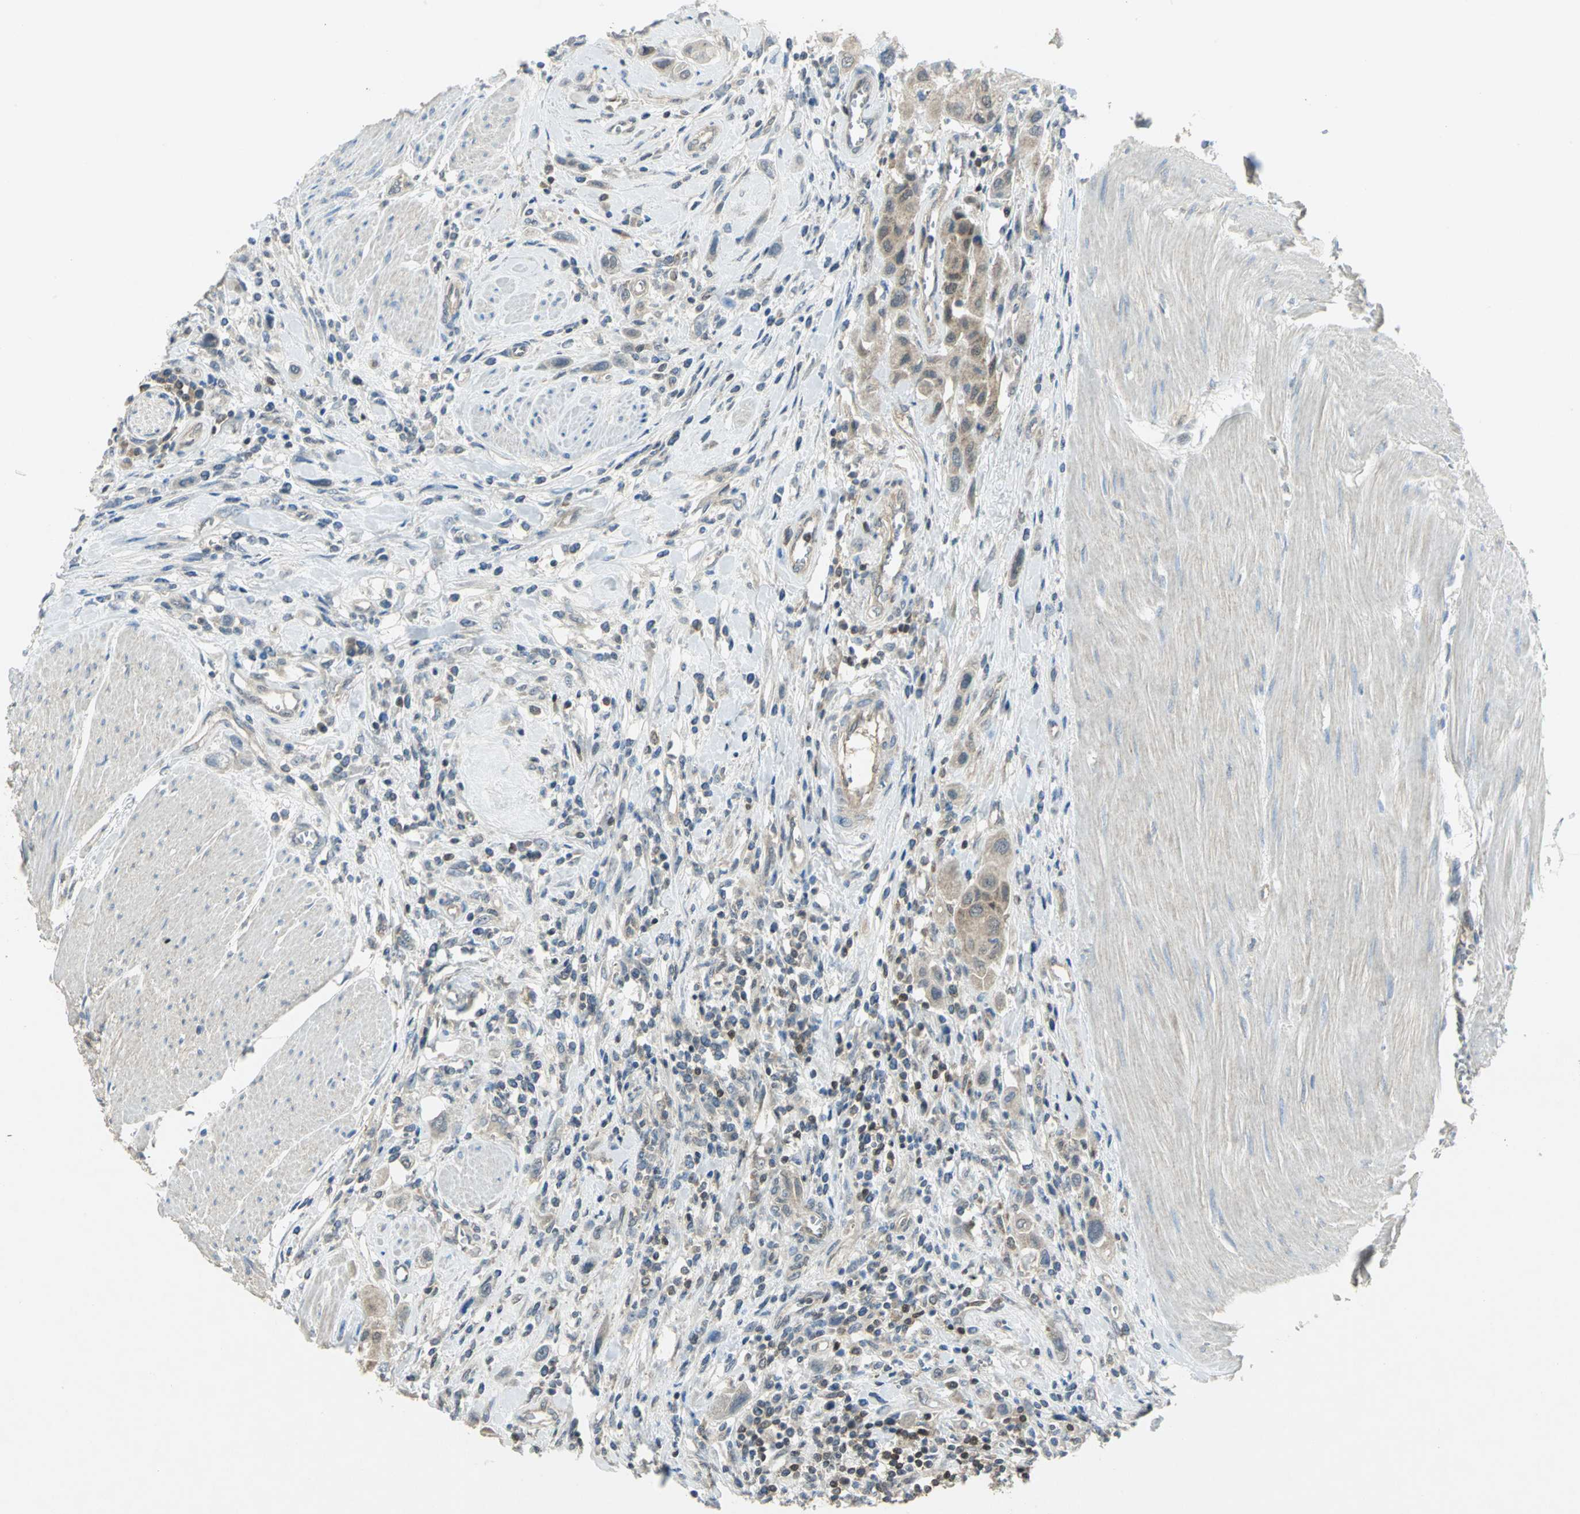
{"staining": {"intensity": "moderate", "quantity": ">75%", "location": "cytoplasmic/membranous"}, "tissue": "urothelial cancer", "cell_type": "Tumor cells", "image_type": "cancer", "snomed": [{"axis": "morphology", "description": "Urothelial carcinoma, High grade"}, {"axis": "topography", "description": "Urinary bladder"}], "caption": "Urothelial cancer stained with a protein marker demonstrates moderate staining in tumor cells.", "gene": "PPIA", "patient": {"sex": "male", "age": 50}}